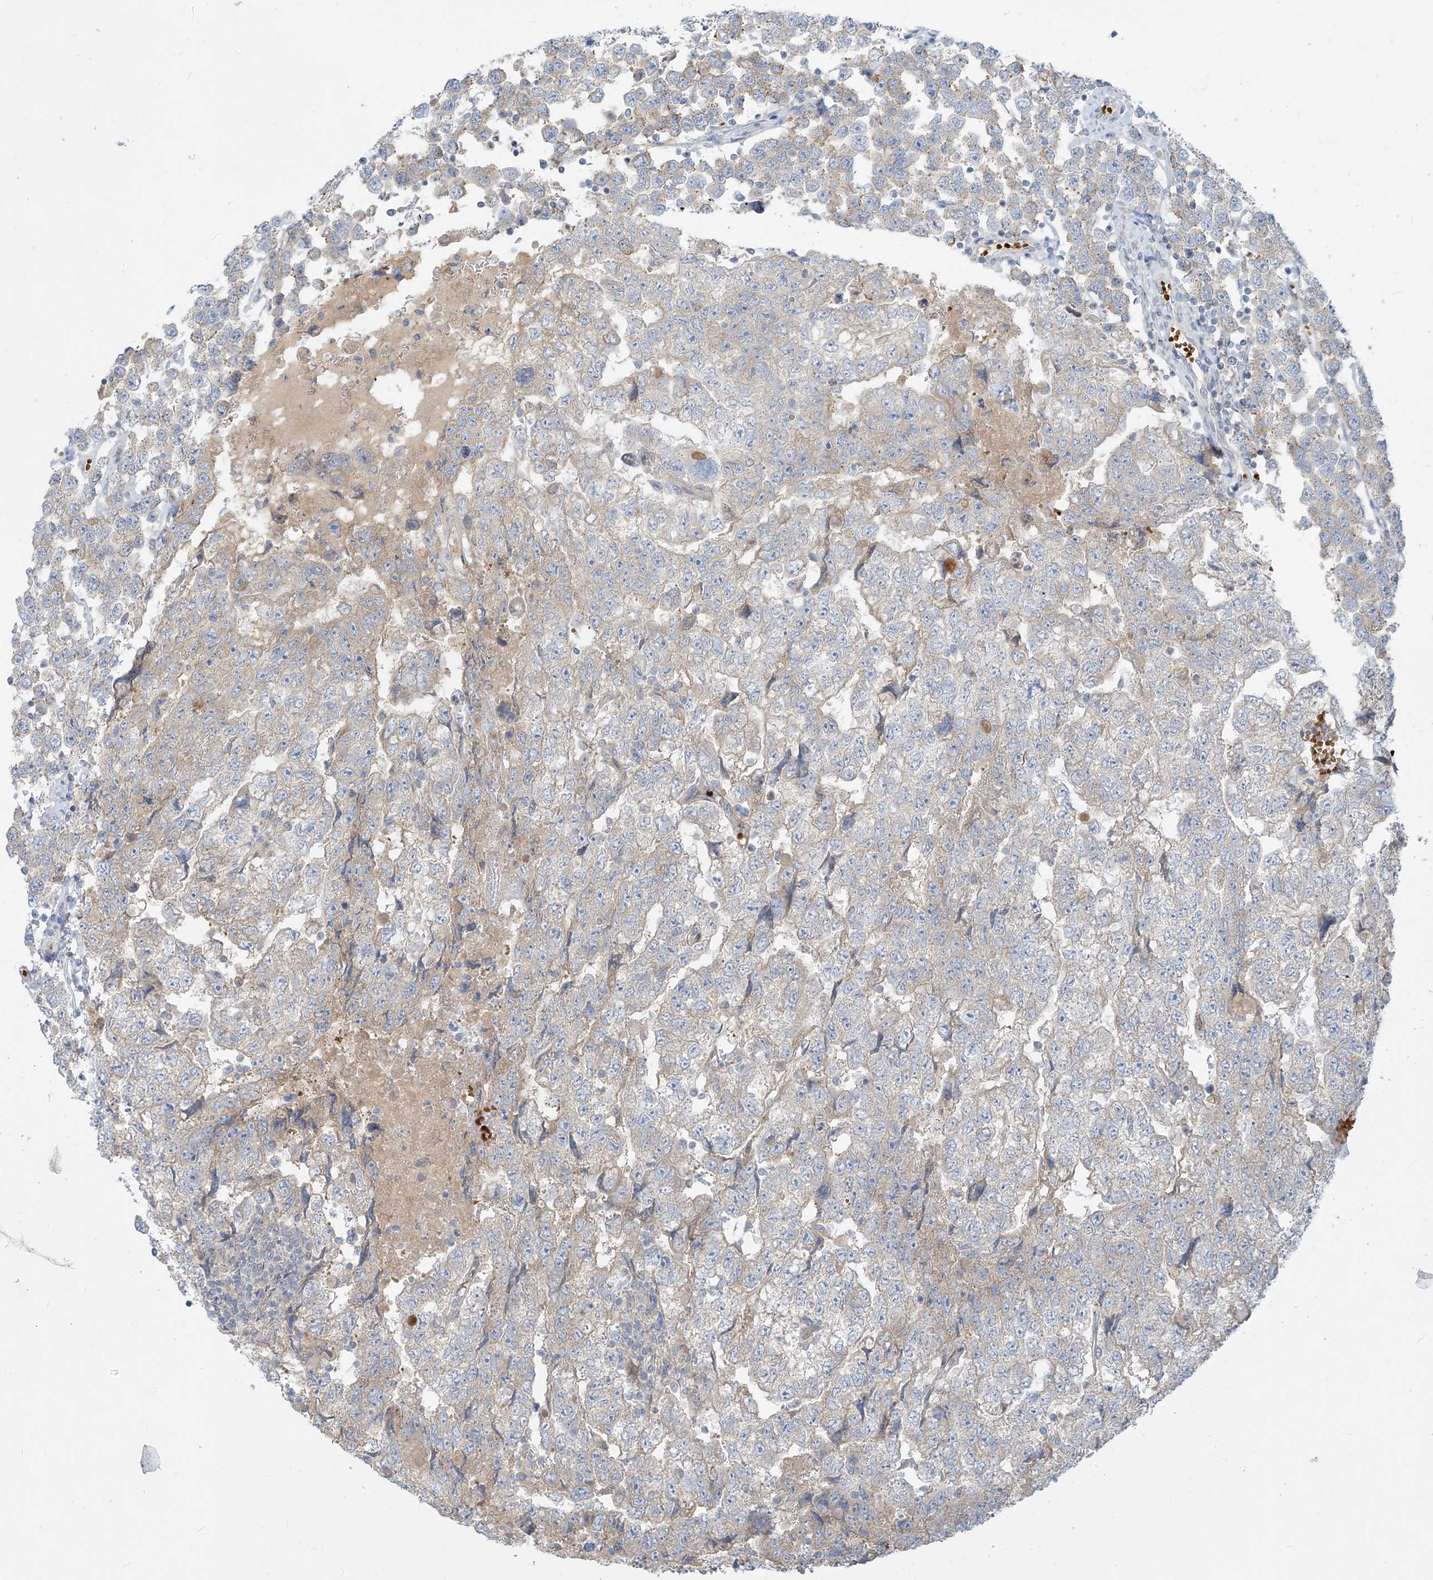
{"staining": {"intensity": "weak", "quantity": "25%-75%", "location": "cytoplasmic/membranous"}, "tissue": "testis cancer", "cell_type": "Tumor cells", "image_type": "cancer", "snomed": [{"axis": "morphology", "description": "Carcinoma, Embryonal, NOS"}, {"axis": "topography", "description": "Testis"}], "caption": "Human testis cancer (embryonal carcinoma) stained with a protein marker demonstrates weak staining in tumor cells.", "gene": "DGKQ", "patient": {"sex": "male", "age": 36}}